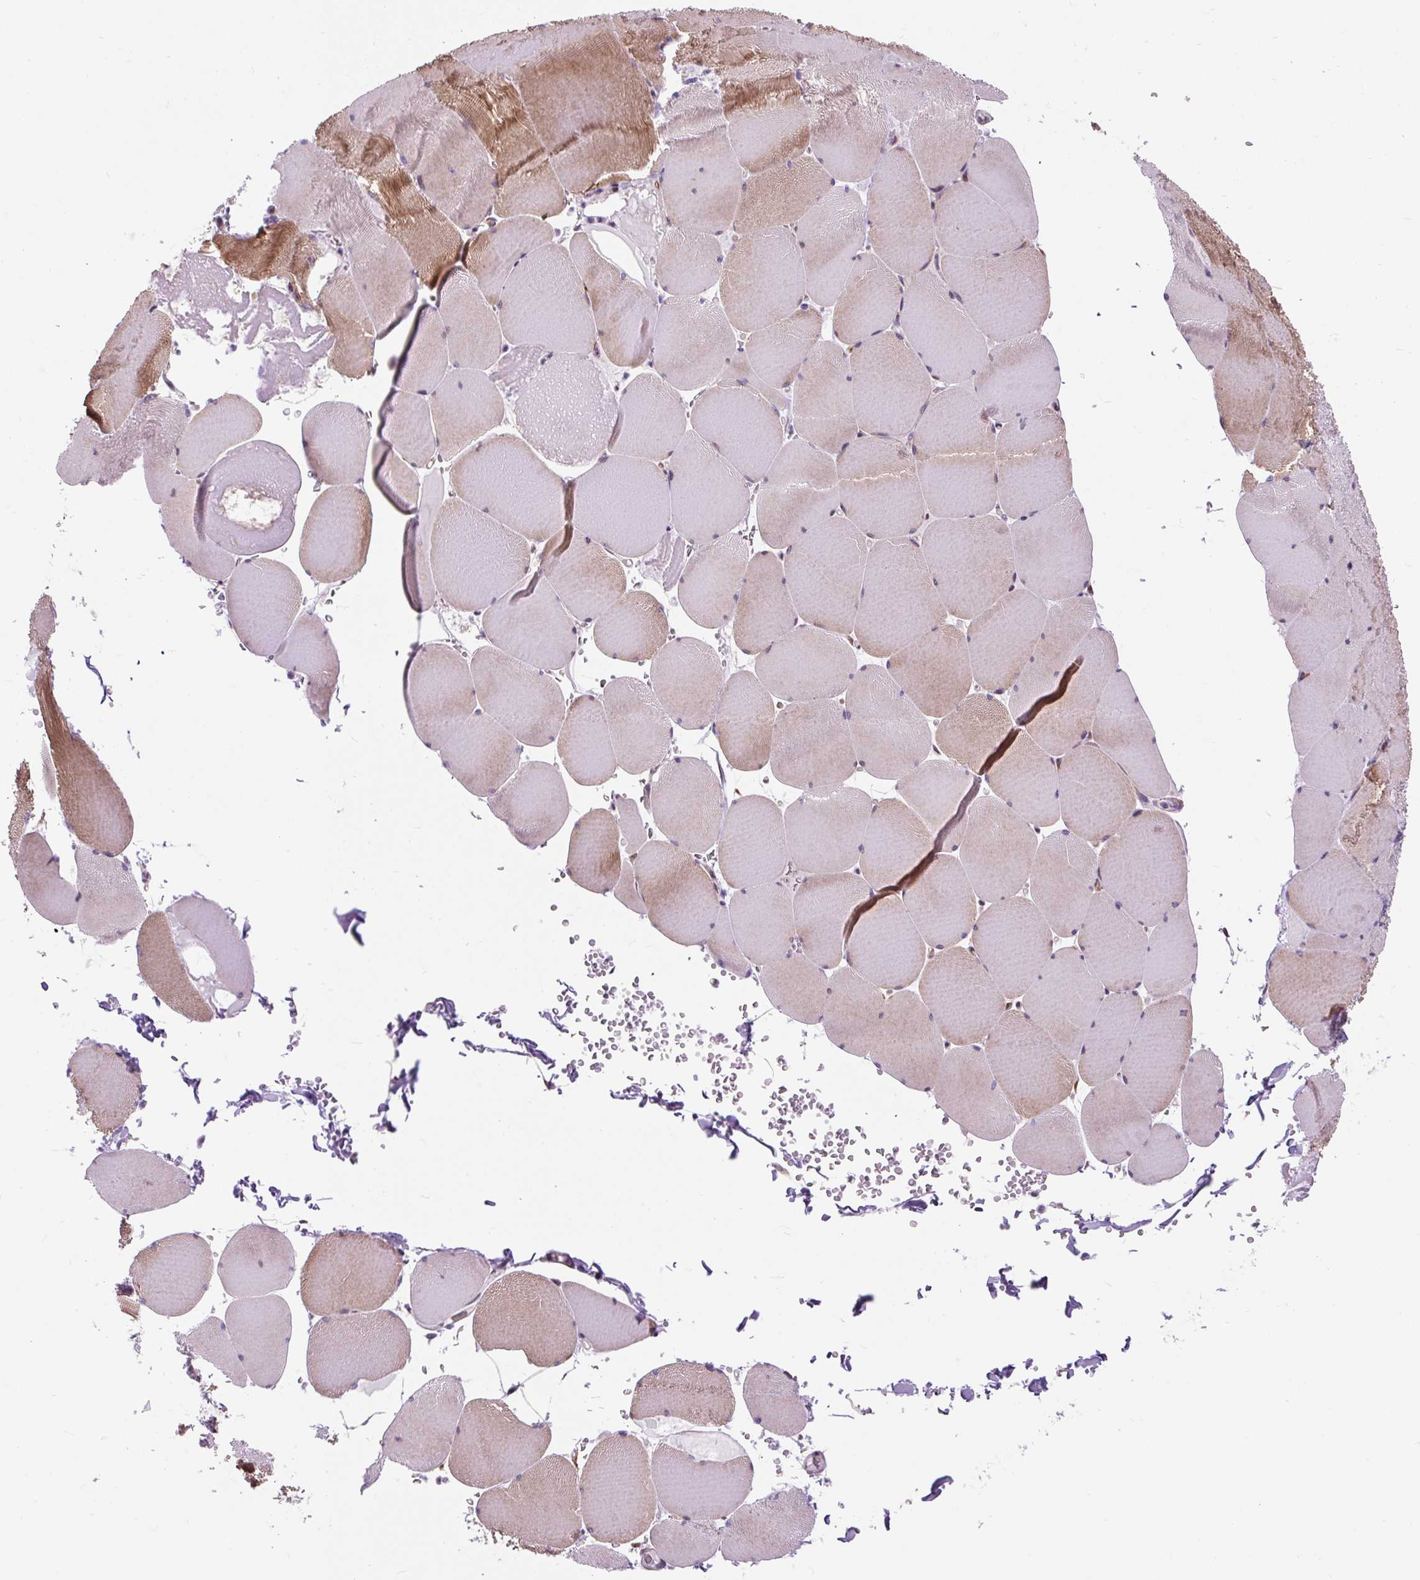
{"staining": {"intensity": "moderate", "quantity": "25%-75%", "location": "cytoplasmic/membranous"}, "tissue": "skeletal muscle", "cell_type": "Myocytes", "image_type": "normal", "snomed": [{"axis": "morphology", "description": "Normal tissue, NOS"}, {"axis": "topography", "description": "Skeletal muscle"}, {"axis": "topography", "description": "Head-Neck"}], "caption": "An image of human skeletal muscle stained for a protein exhibits moderate cytoplasmic/membranous brown staining in myocytes.", "gene": "CISD3", "patient": {"sex": "male", "age": 66}}